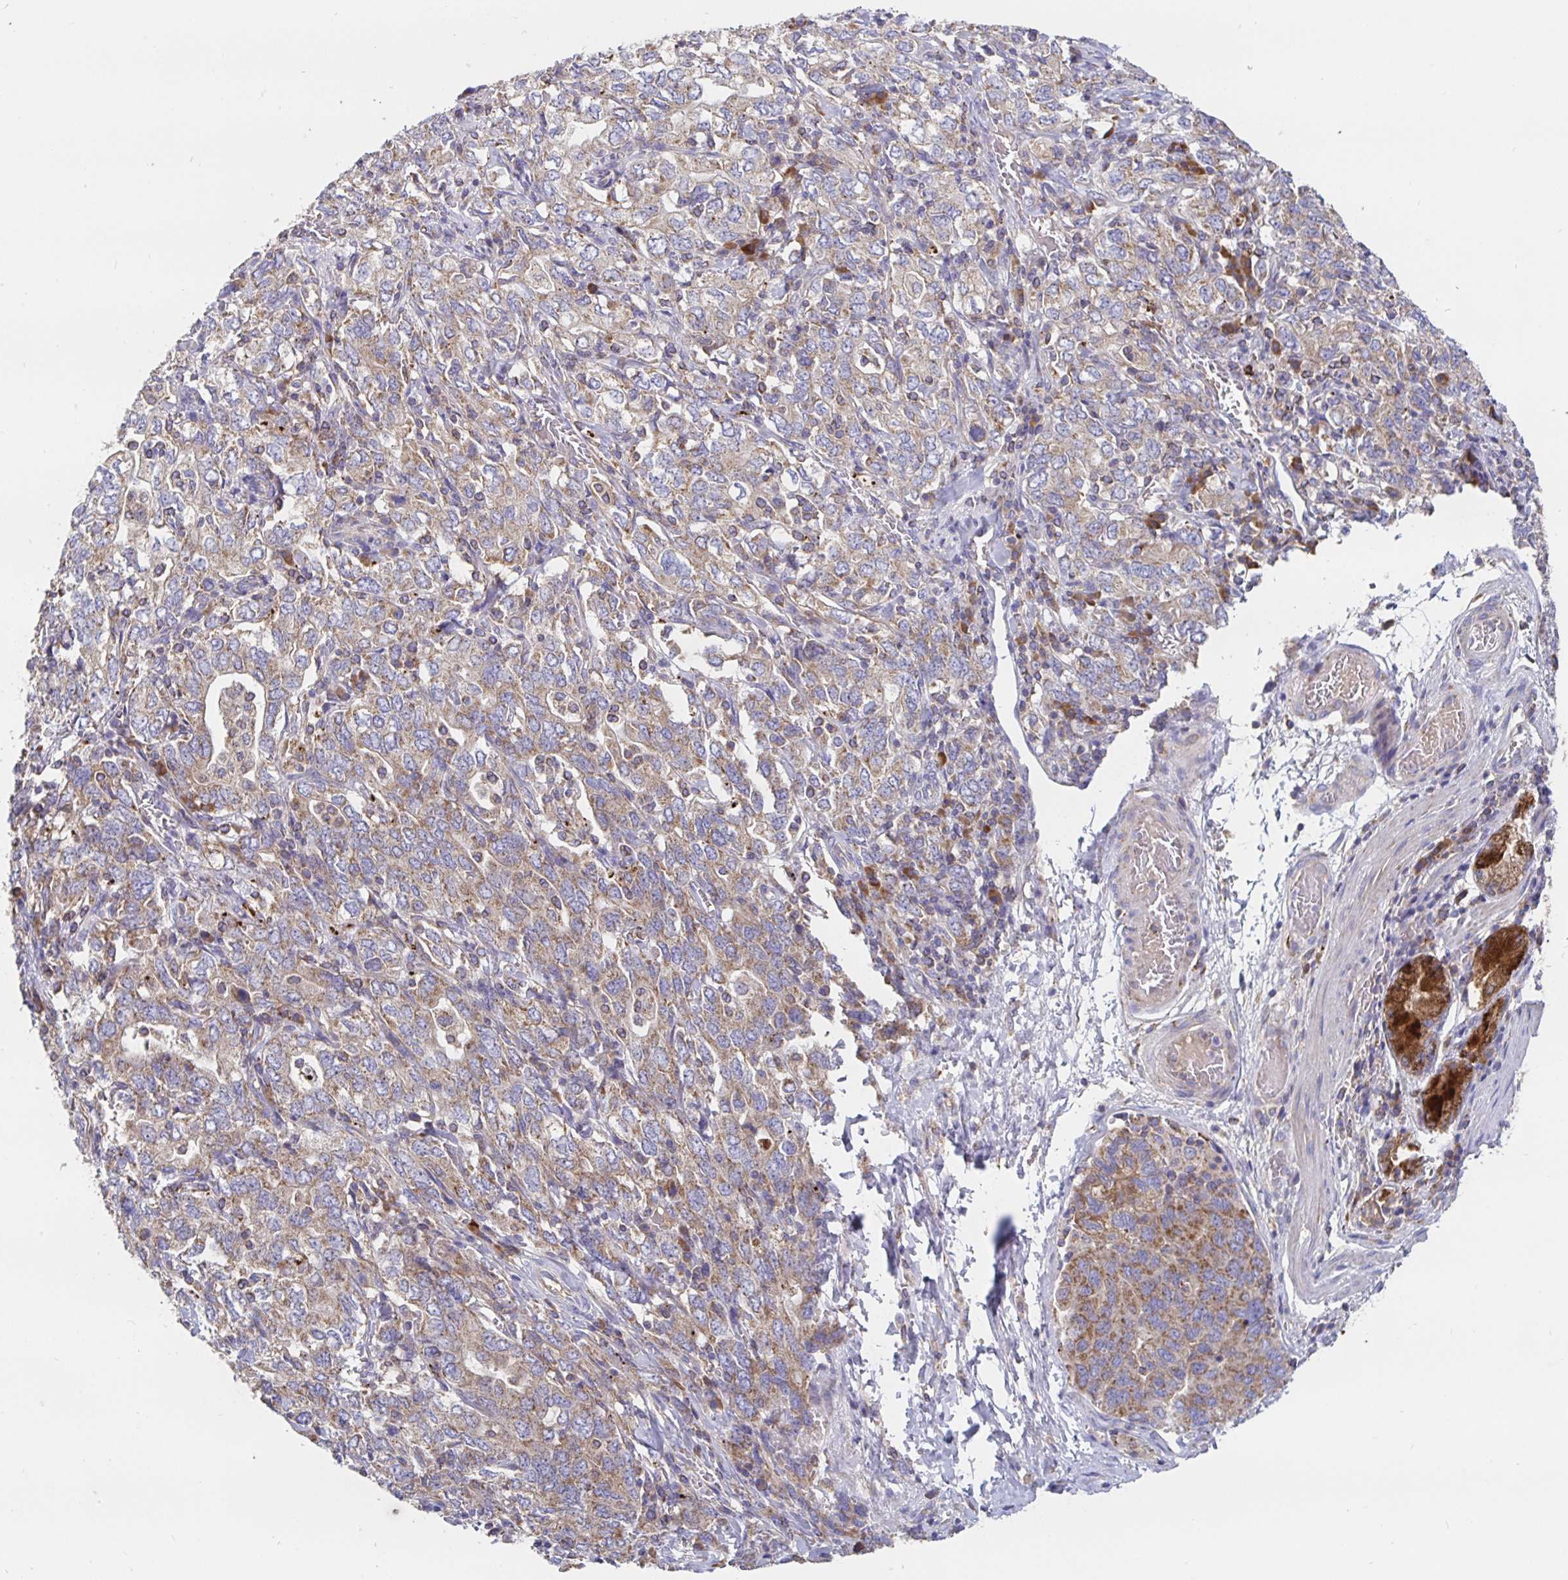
{"staining": {"intensity": "moderate", "quantity": "25%-75%", "location": "cytoplasmic/membranous"}, "tissue": "stomach cancer", "cell_type": "Tumor cells", "image_type": "cancer", "snomed": [{"axis": "morphology", "description": "Adenocarcinoma, NOS"}, {"axis": "topography", "description": "Stomach, upper"}, {"axis": "topography", "description": "Stomach"}], "caption": "Stomach cancer stained for a protein (brown) reveals moderate cytoplasmic/membranous positive positivity in about 25%-75% of tumor cells.", "gene": "PRDX3", "patient": {"sex": "male", "age": 62}}